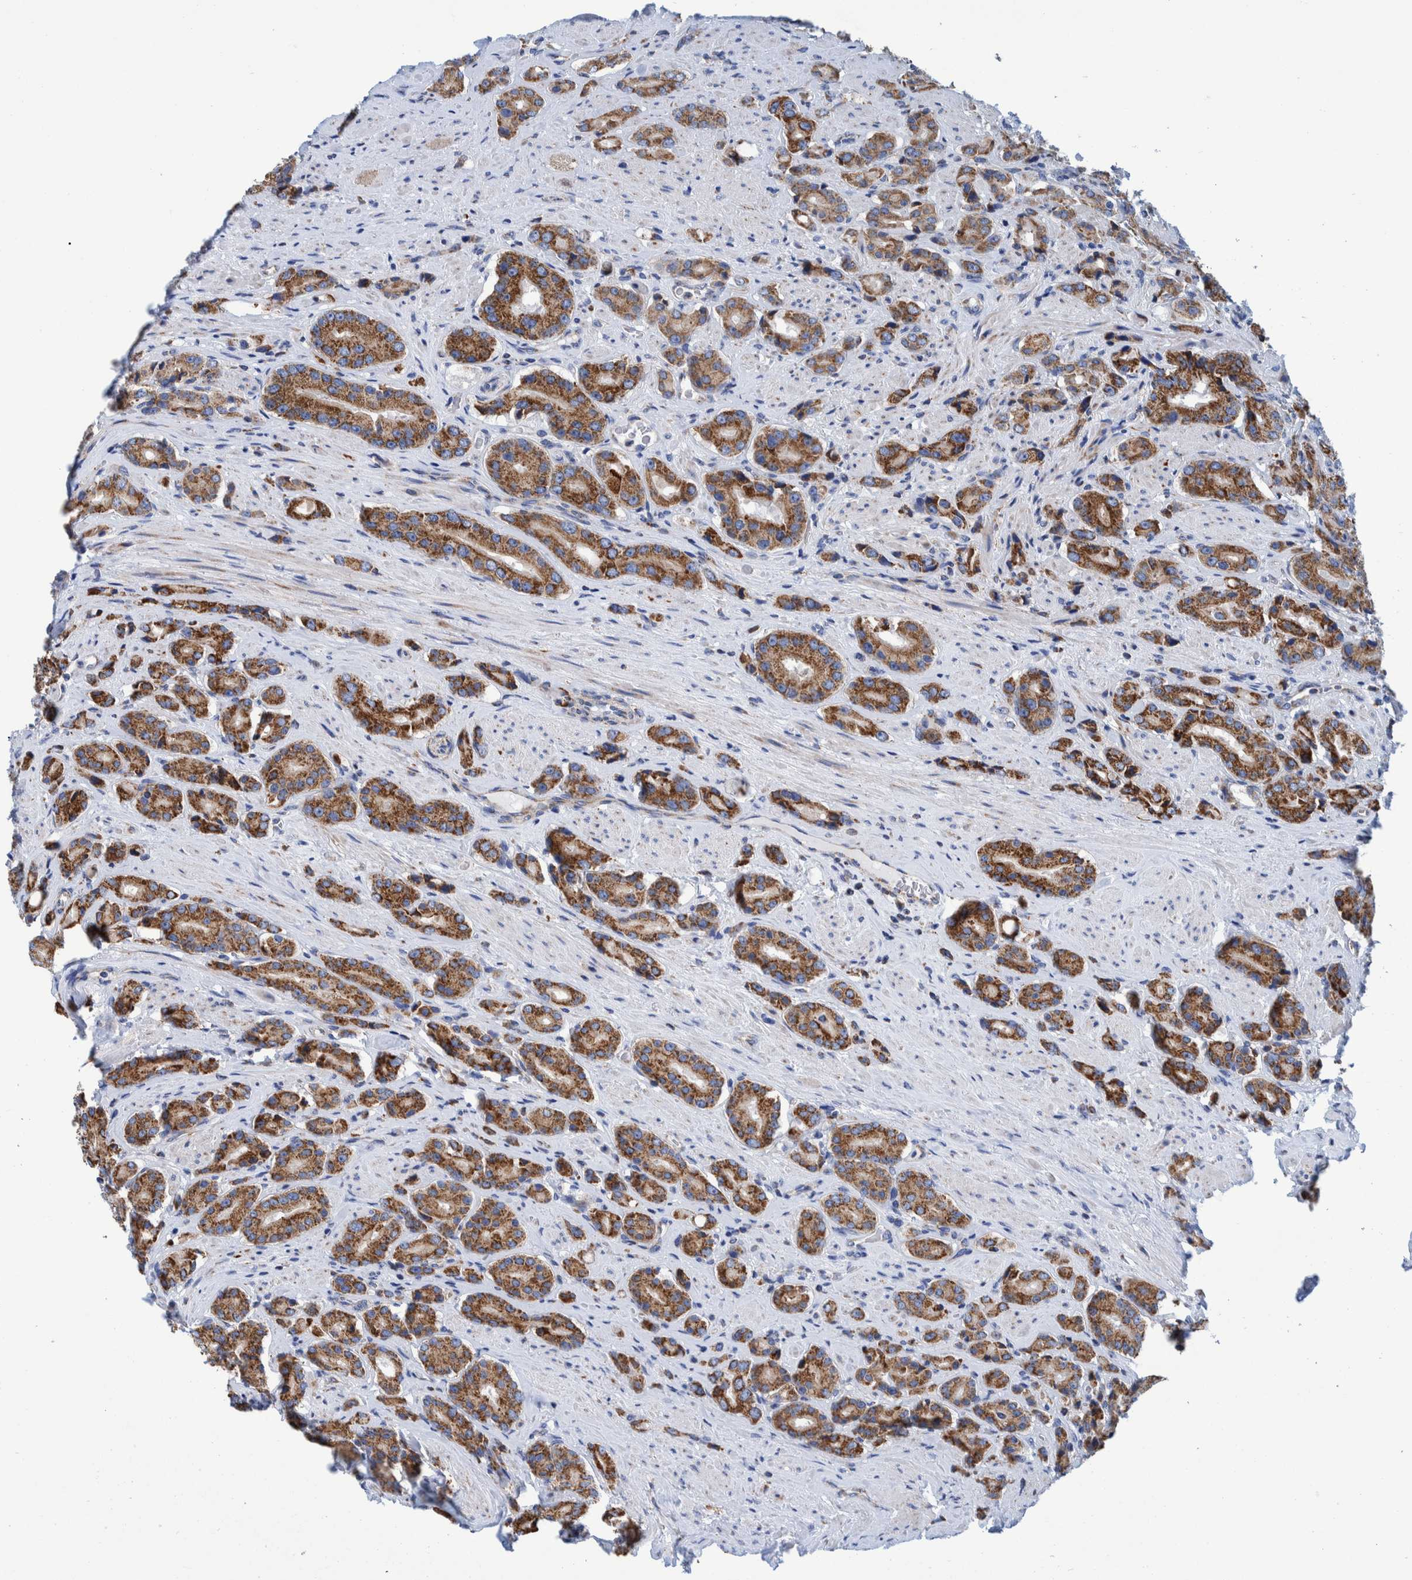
{"staining": {"intensity": "strong", "quantity": ">75%", "location": "cytoplasmic/membranous"}, "tissue": "prostate cancer", "cell_type": "Tumor cells", "image_type": "cancer", "snomed": [{"axis": "morphology", "description": "Adenocarcinoma, High grade"}, {"axis": "topography", "description": "Prostate"}], "caption": "High-power microscopy captured an immunohistochemistry (IHC) histopathology image of prostate adenocarcinoma (high-grade), revealing strong cytoplasmic/membranous staining in about >75% of tumor cells.", "gene": "BZW2", "patient": {"sex": "male", "age": 71}}